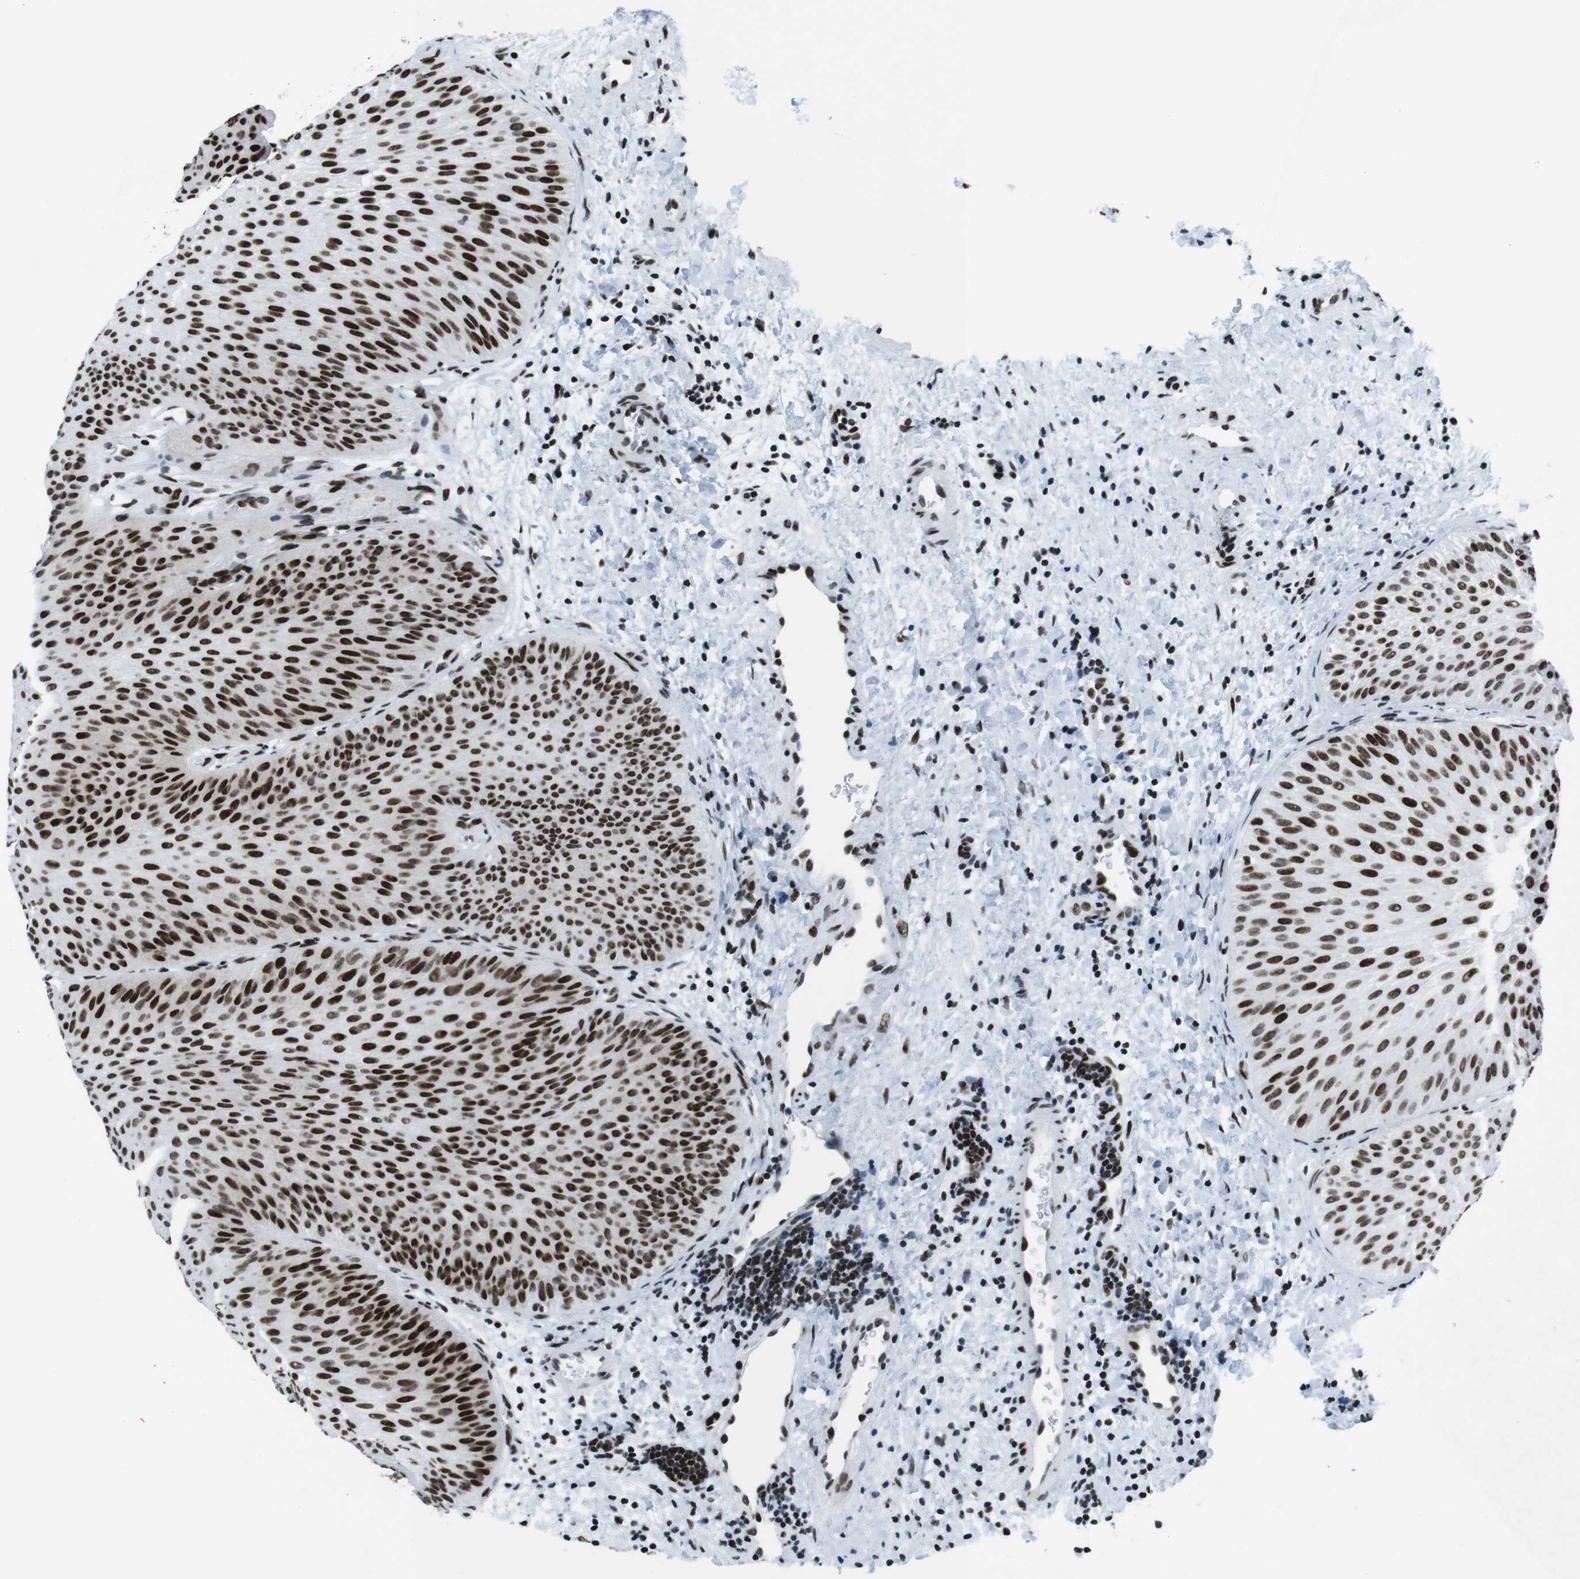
{"staining": {"intensity": "strong", "quantity": ">75%", "location": "nuclear"}, "tissue": "urothelial cancer", "cell_type": "Tumor cells", "image_type": "cancer", "snomed": [{"axis": "morphology", "description": "Urothelial carcinoma, Low grade"}, {"axis": "topography", "description": "Urinary bladder"}], "caption": "There is high levels of strong nuclear staining in tumor cells of urothelial cancer, as demonstrated by immunohistochemical staining (brown color).", "gene": "CITED2", "patient": {"sex": "female", "age": 60}}